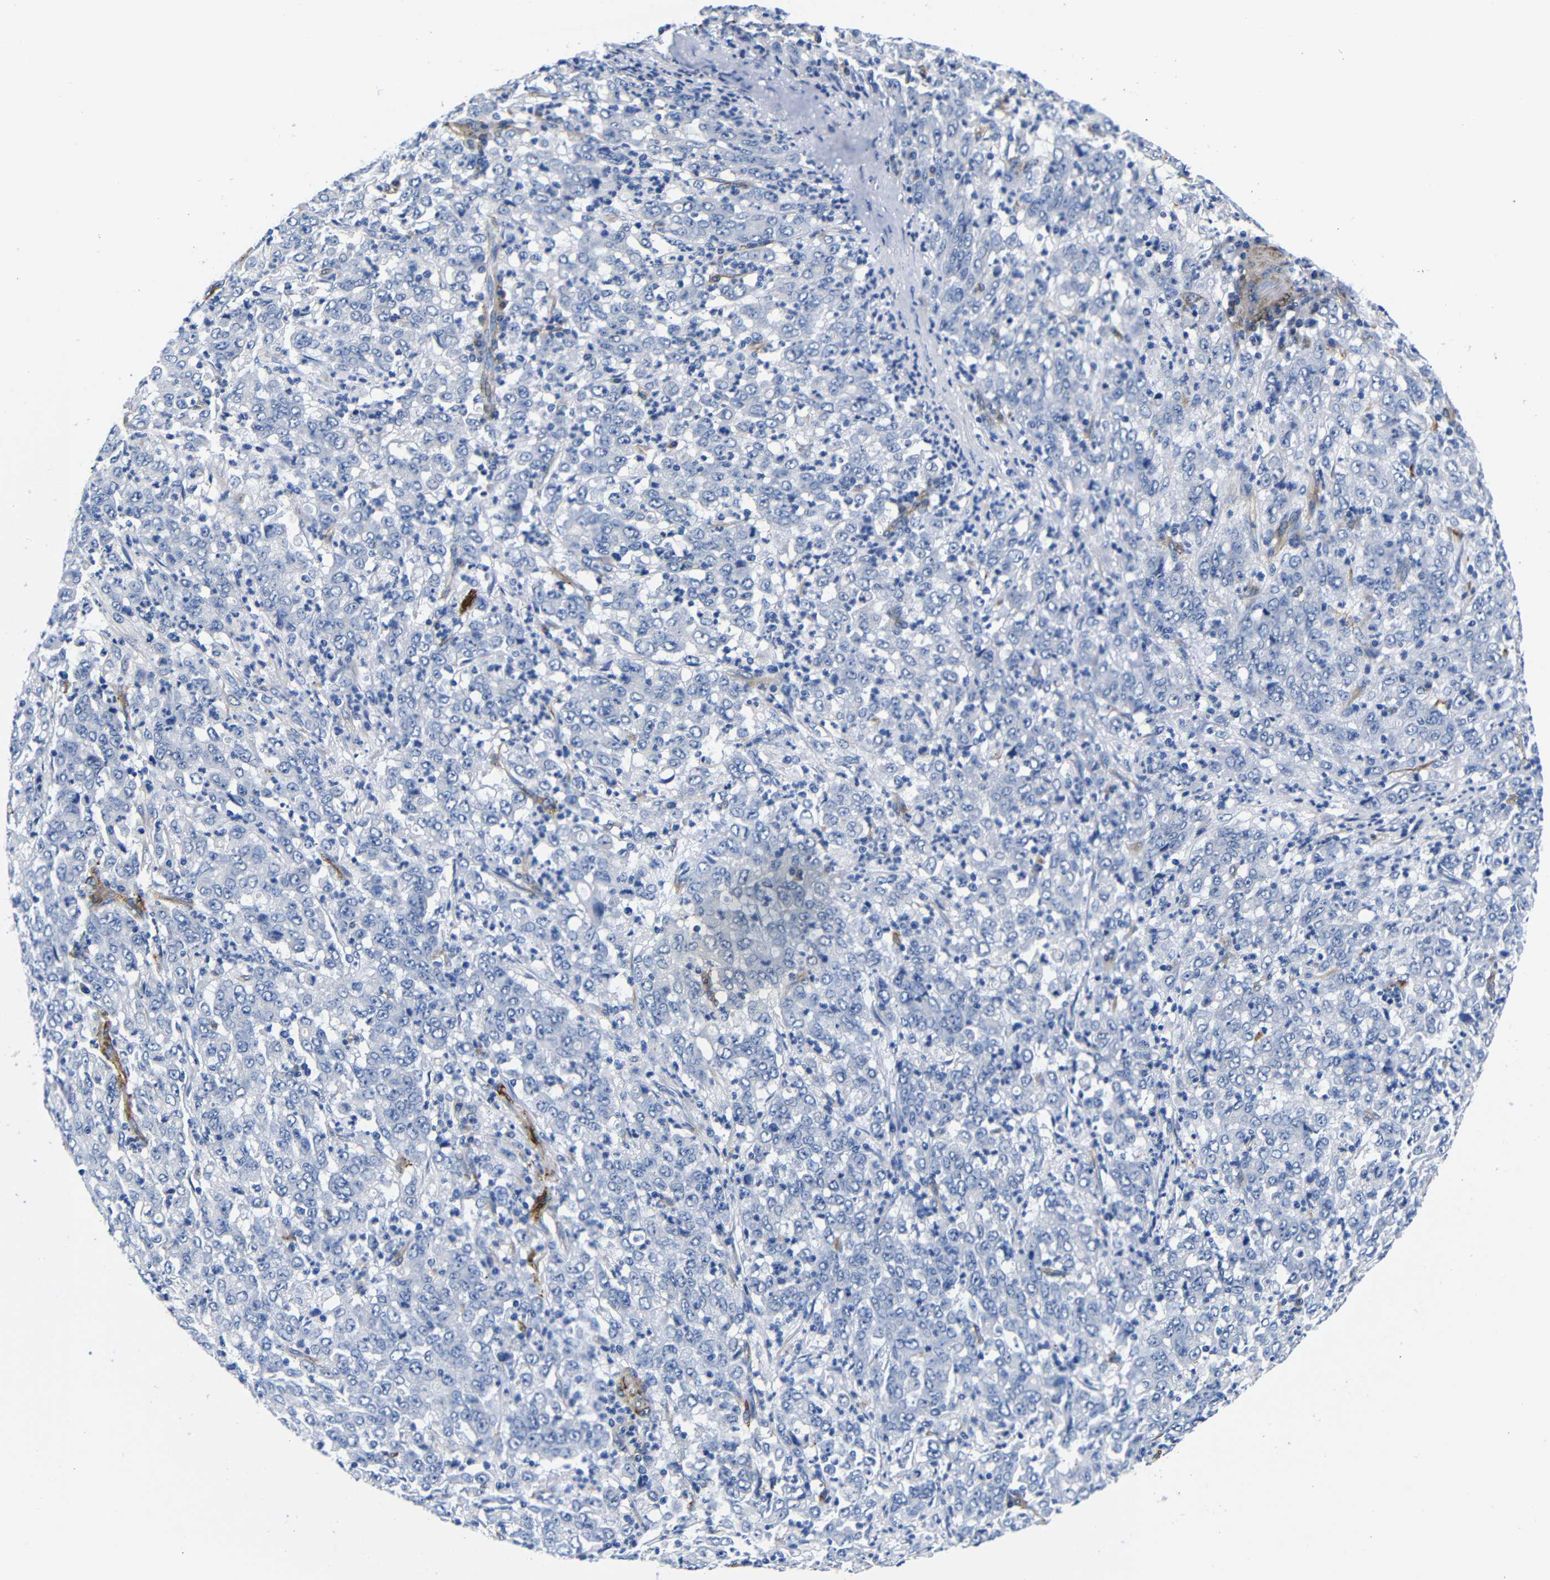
{"staining": {"intensity": "negative", "quantity": "none", "location": "none"}, "tissue": "stomach cancer", "cell_type": "Tumor cells", "image_type": "cancer", "snomed": [{"axis": "morphology", "description": "Adenocarcinoma, NOS"}, {"axis": "topography", "description": "Stomach, lower"}], "caption": "IHC micrograph of neoplastic tissue: human stomach cancer stained with DAB demonstrates no significant protein staining in tumor cells.", "gene": "LRIG1", "patient": {"sex": "female", "age": 71}}